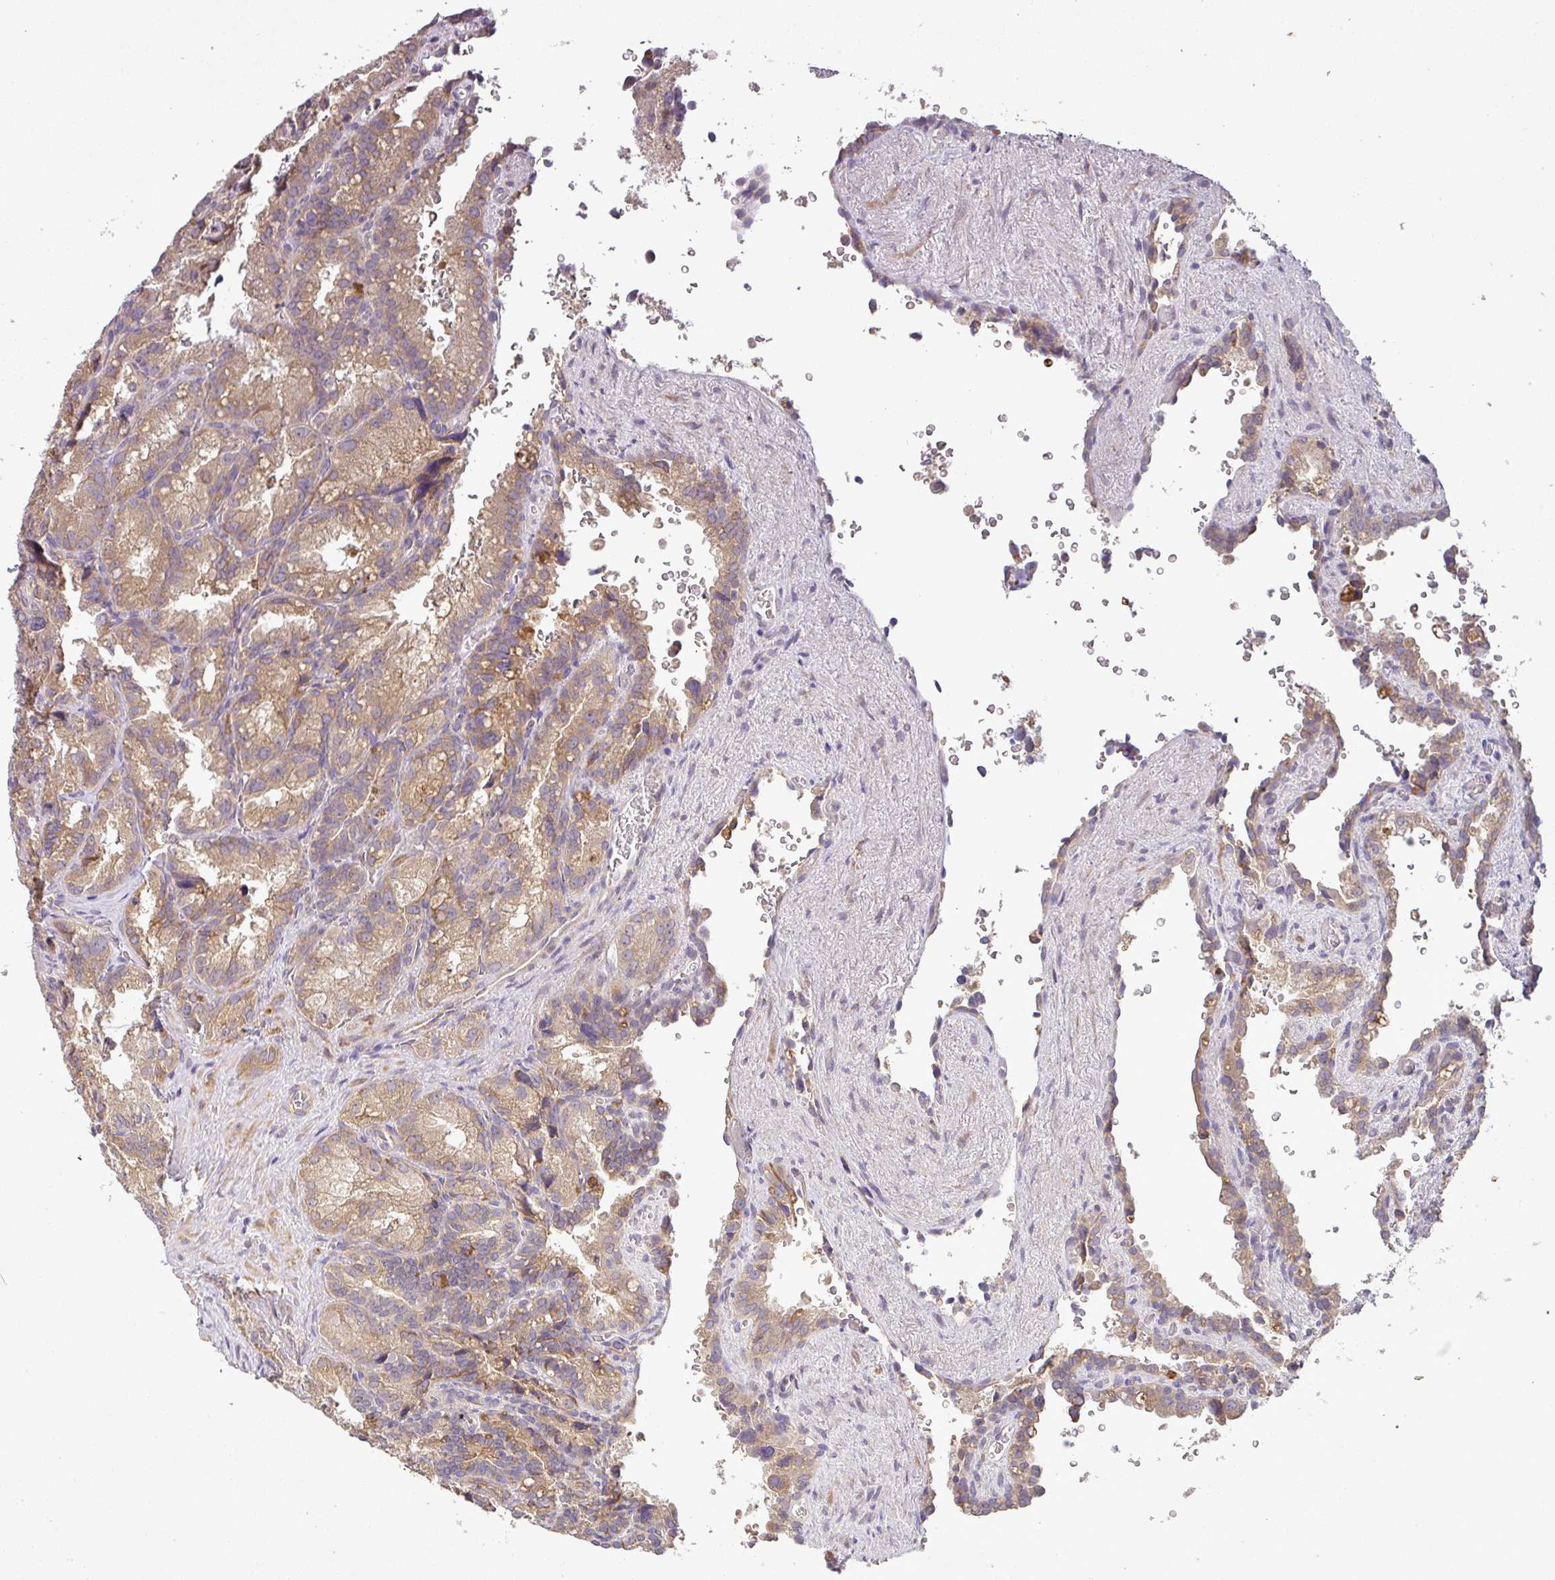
{"staining": {"intensity": "moderate", "quantity": "25%-75%", "location": "cytoplasmic/membranous"}, "tissue": "seminal vesicle", "cell_type": "Glandular cells", "image_type": "normal", "snomed": [{"axis": "morphology", "description": "Normal tissue, NOS"}, {"axis": "topography", "description": "Seminal veicle"}], "caption": "DAB immunohistochemical staining of benign human seminal vesicle displays moderate cytoplasmic/membranous protein positivity in approximately 25%-75% of glandular cells.", "gene": "MOCS3", "patient": {"sex": "male", "age": 62}}